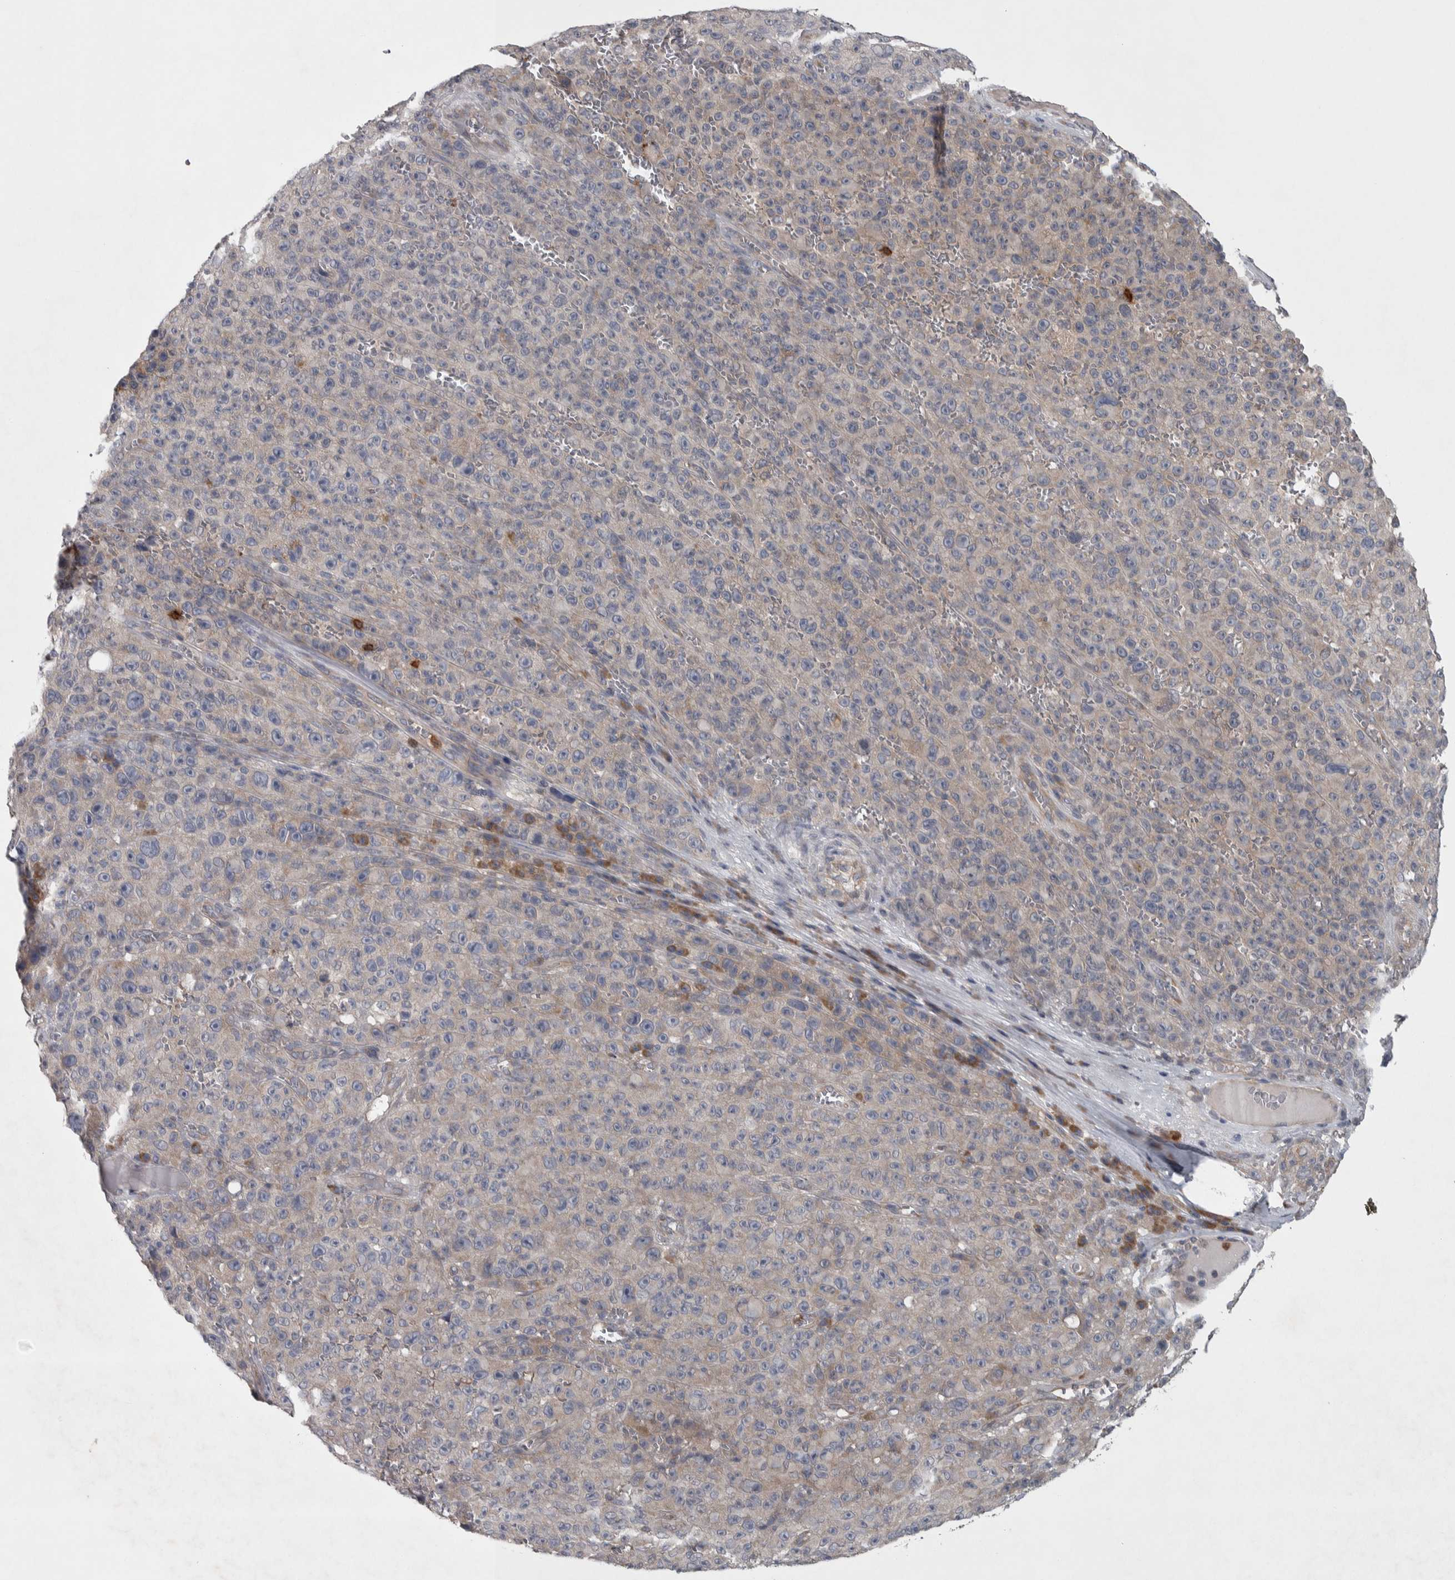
{"staining": {"intensity": "weak", "quantity": "<25%", "location": "cytoplasmic/membranous"}, "tissue": "melanoma", "cell_type": "Tumor cells", "image_type": "cancer", "snomed": [{"axis": "morphology", "description": "Malignant melanoma, NOS"}, {"axis": "topography", "description": "Skin"}], "caption": "Tumor cells show no significant protein expression in malignant melanoma.", "gene": "SRP68", "patient": {"sex": "female", "age": 82}}